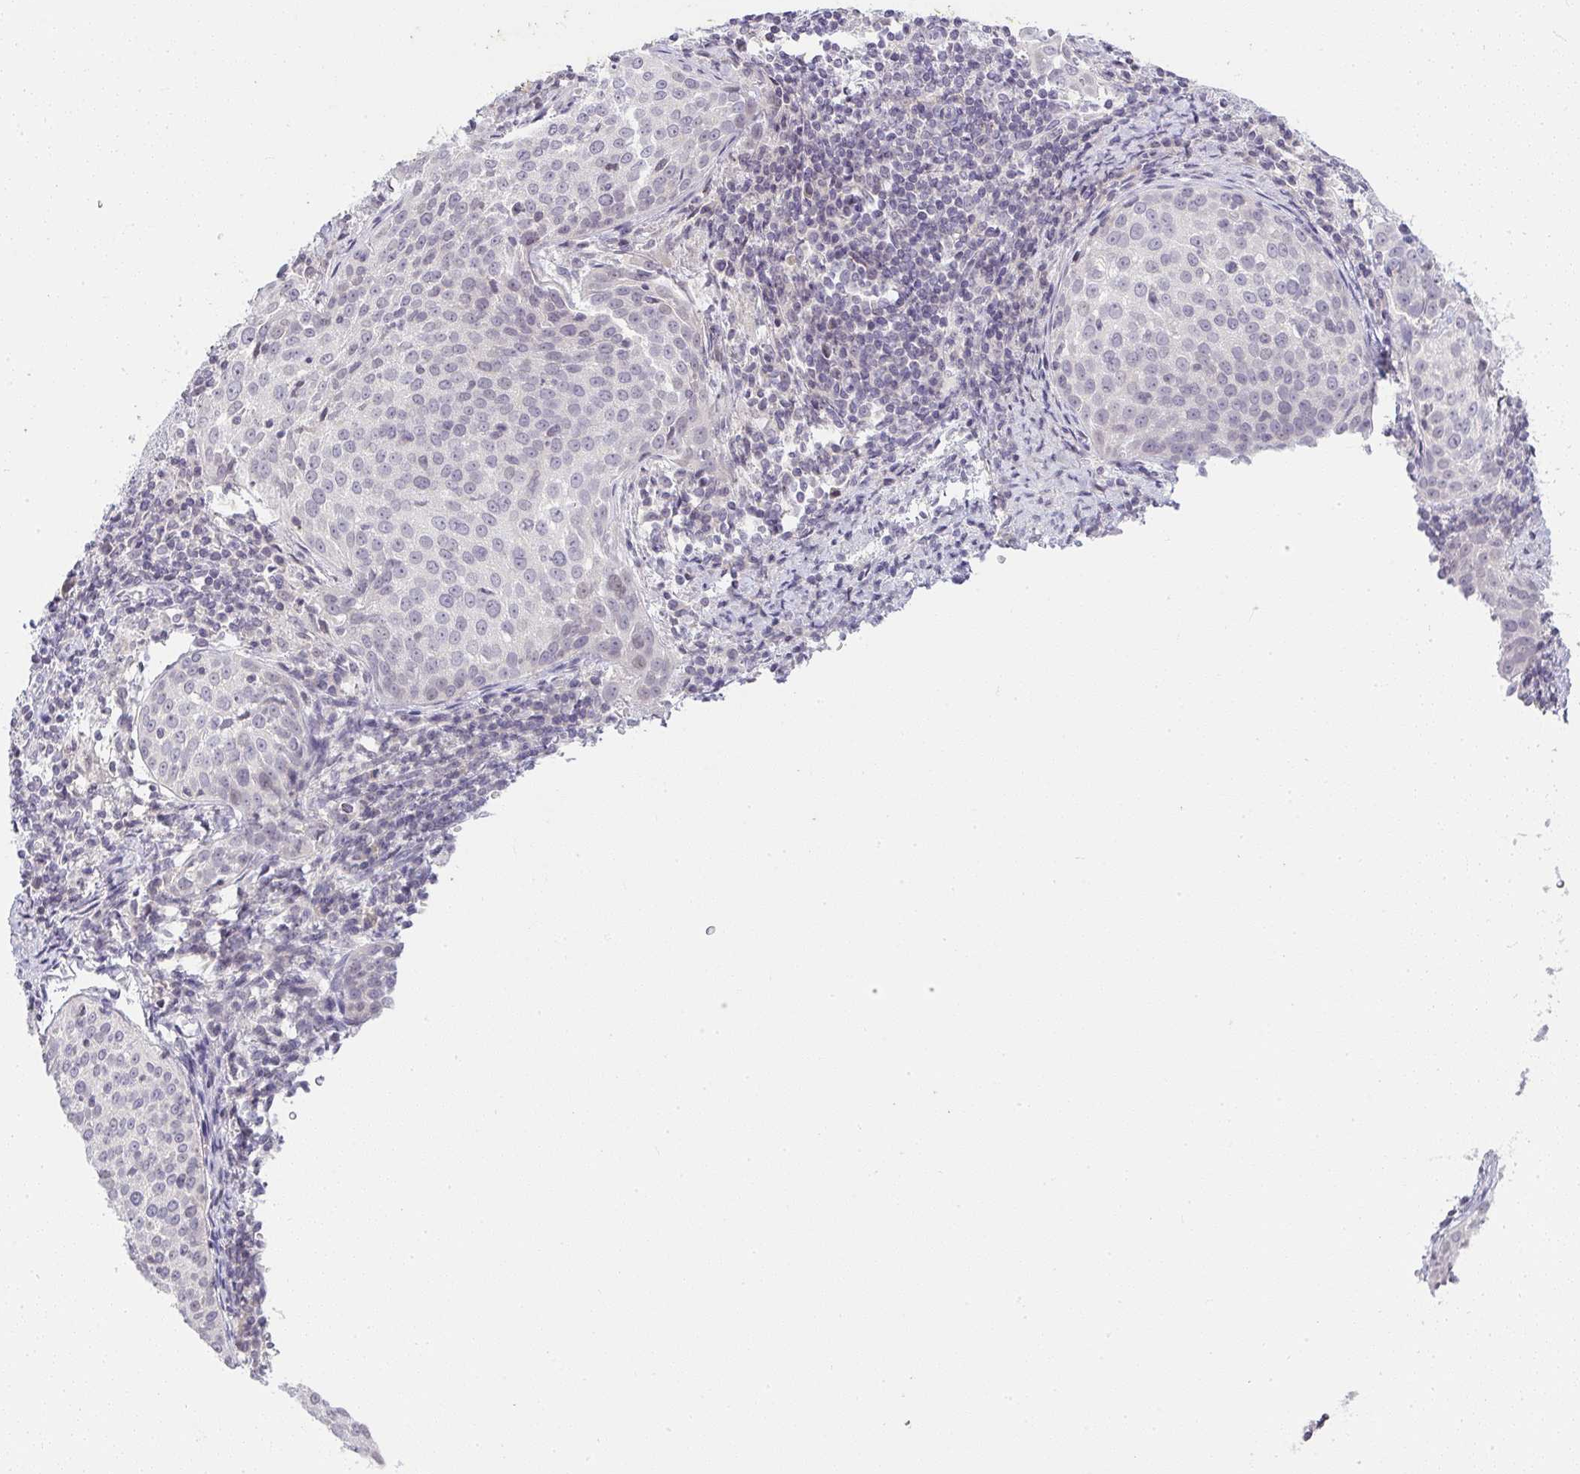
{"staining": {"intensity": "negative", "quantity": "none", "location": "none"}, "tissue": "cervical cancer", "cell_type": "Tumor cells", "image_type": "cancer", "snomed": [{"axis": "morphology", "description": "Squamous cell carcinoma, NOS"}, {"axis": "topography", "description": "Cervix"}], "caption": "Image shows no protein expression in tumor cells of cervical cancer (squamous cell carcinoma) tissue.", "gene": "CACNA1S", "patient": {"sex": "female", "age": 57}}